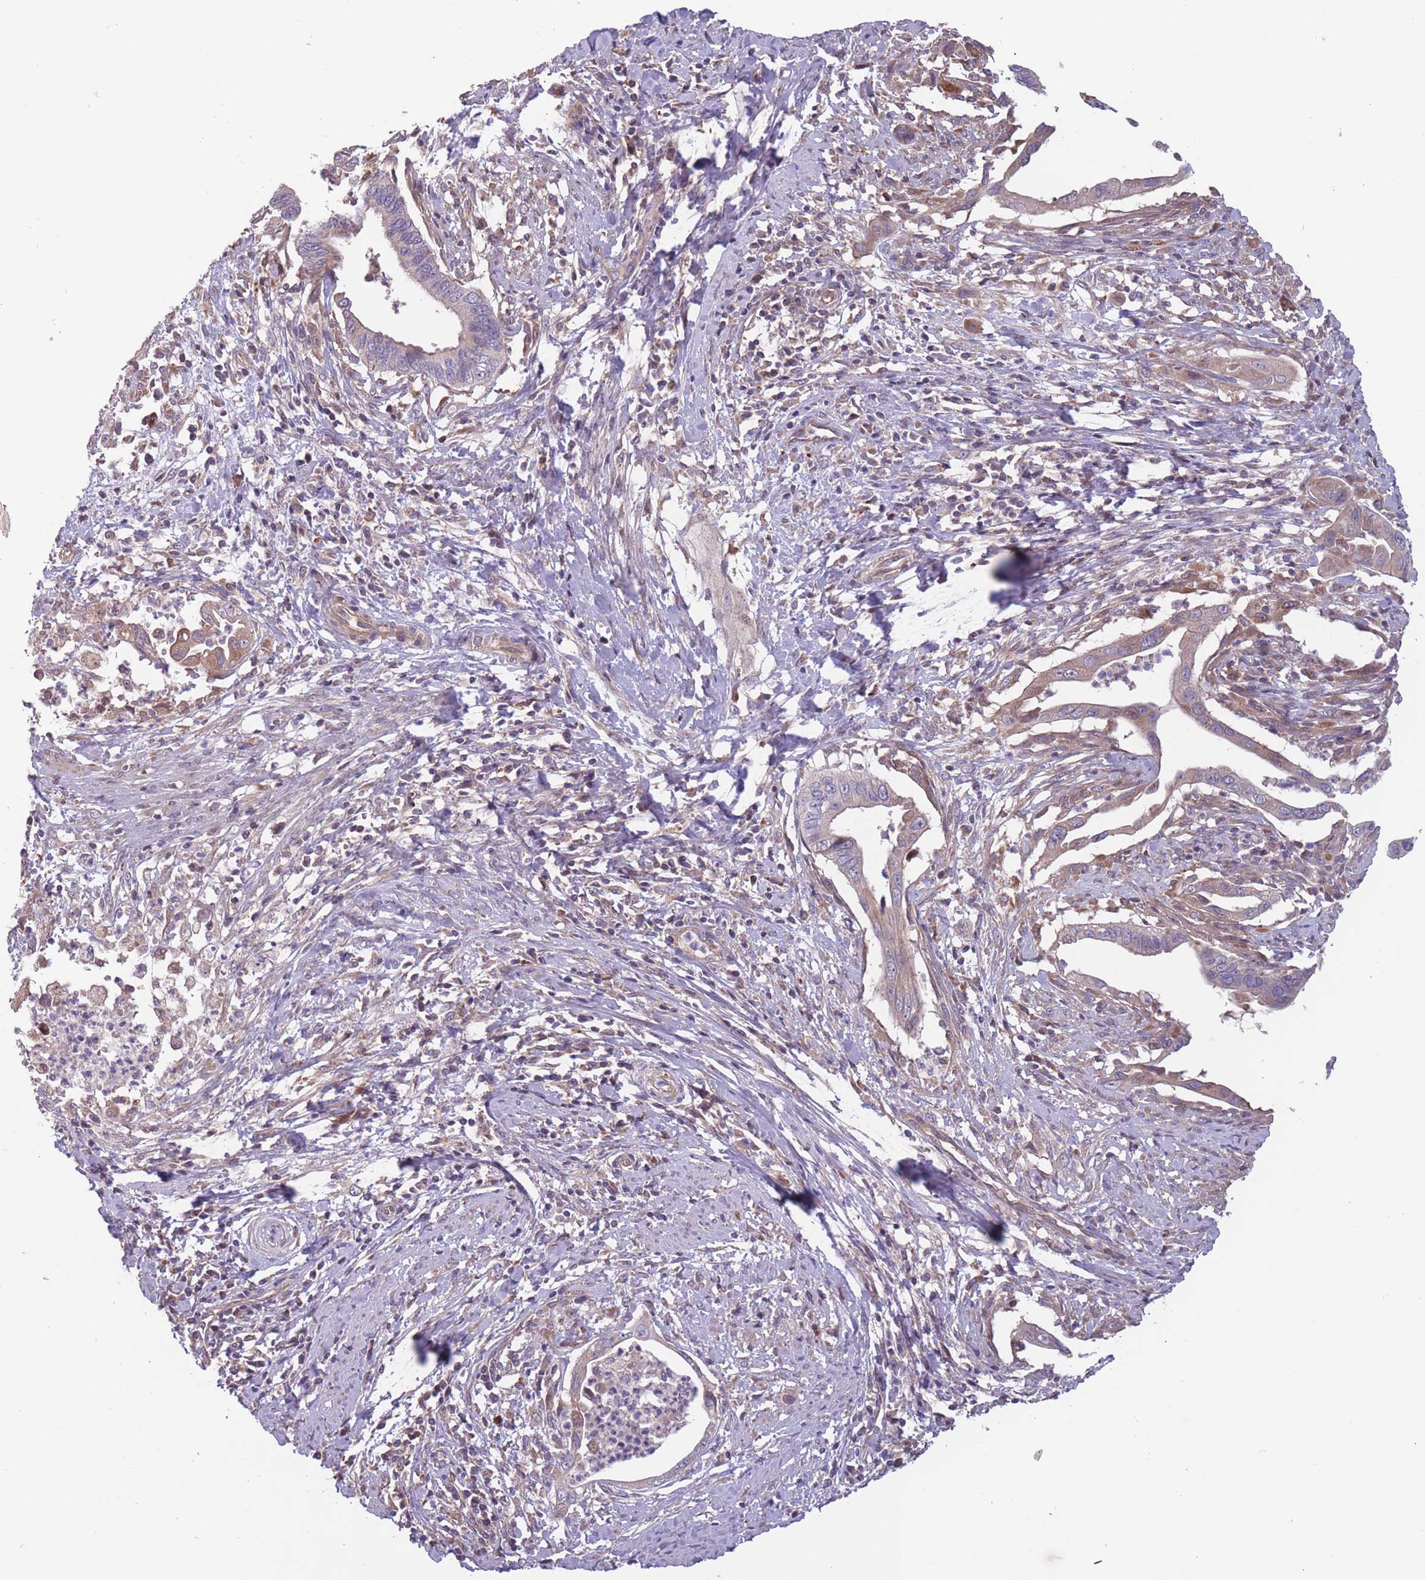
{"staining": {"intensity": "moderate", "quantity": "<25%", "location": "cytoplasmic/membranous"}, "tissue": "cervical cancer", "cell_type": "Tumor cells", "image_type": "cancer", "snomed": [{"axis": "morphology", "description": "Adenocarcinoma, NOS"}, {"axis": "topography", "description": "Cervix"}], "caption": "Immunohistochemical staining of human cervical cancer (adenocarcinoma) demonstrates moderate cytoplasmic/membranous protein positivity in about <25% of tumor cells. The protein of interest is shown in brown color, while the nuclei are stained blue.", "gene": "ITPKC", "patient": {"sex": "female", "age": 42}}